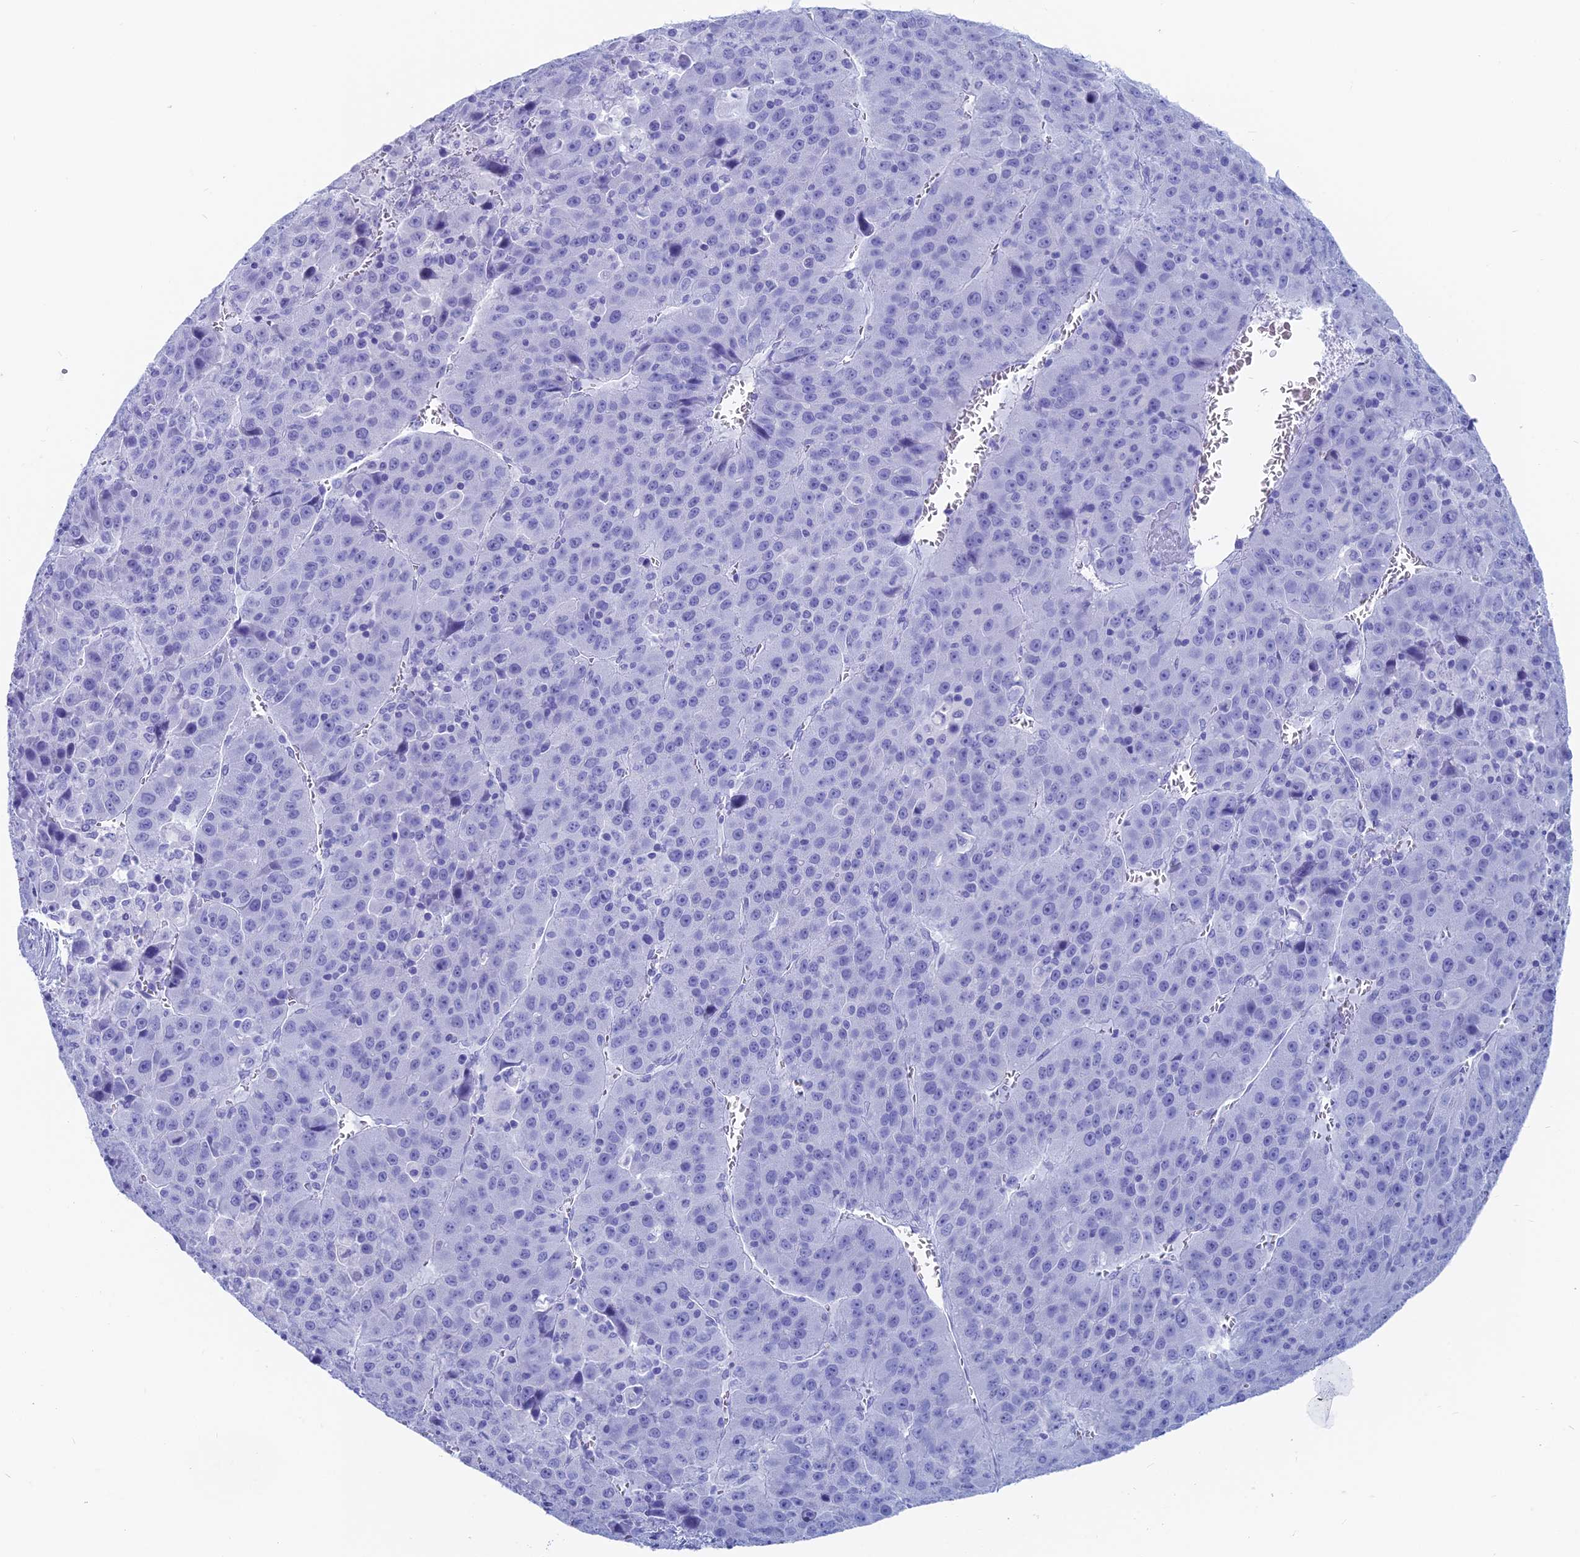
{"staining": {"intensity": "negative", "quantity": "none", "location": "none"}, "tissue": "liver cancer", "cell_type": "Tumor cells", "image_type": "cancer", "snomed": [{"axis": "morphology", "description": "Carcinoma, Hepatocellular, NOS"}, {"axis": "topography", "description": "Liver"}], "caption": "Tumor cells are negative for brown protein staining in liver cancer (hepatocellular carcinoma).", "gene": "CAPS", "patient": {"sex": "female", "age": 53}}